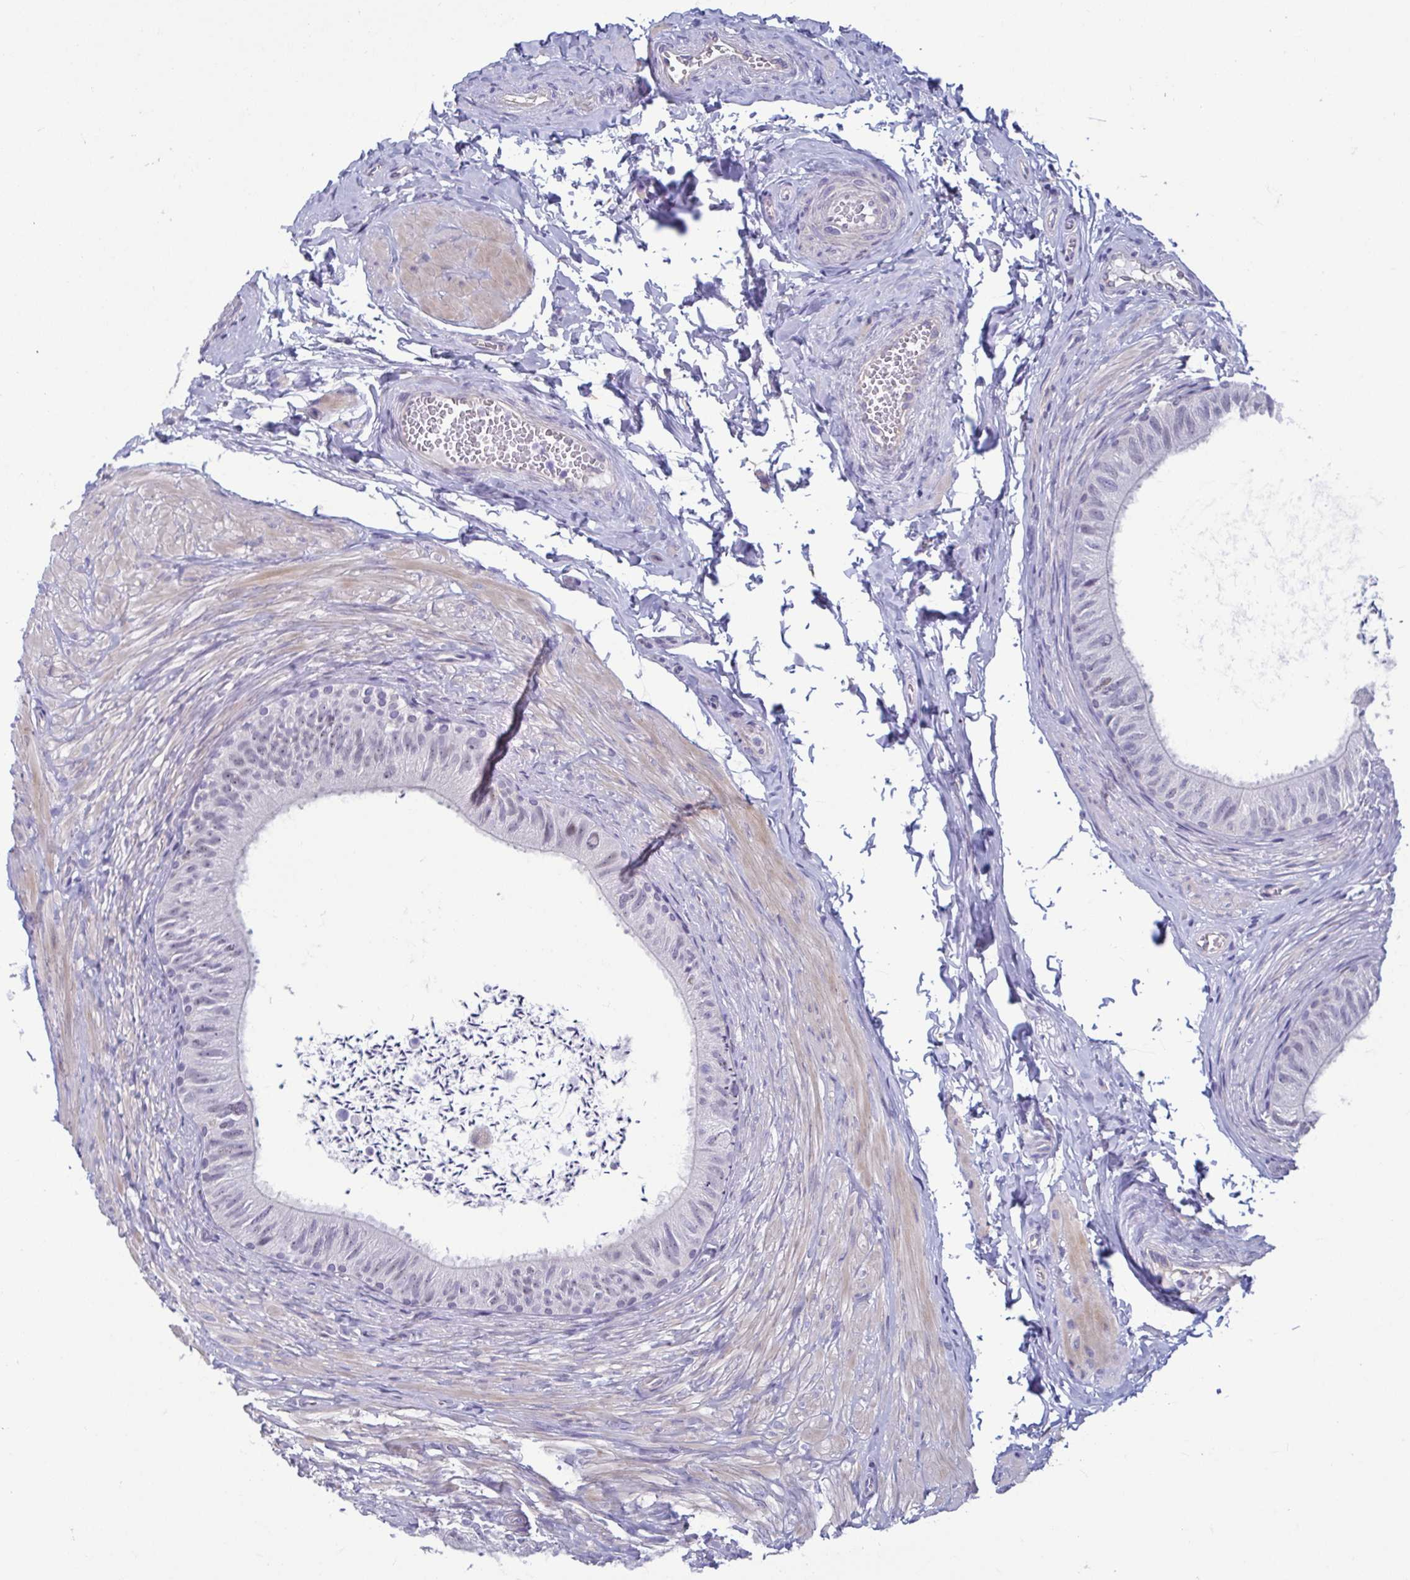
{"staining": {"intensity": "negative", "quantity": "none", "location": "none"}, "tissue": "epididymis", "cell_type": "Glandular cells", "image_type": "normal", "snomed": [{"axis": "morphology", "description": "Normal tissue, NOS"}, {"axis": "topography", "description": "Epididymis, spermatic cord, NOS"}, {"axis": "topography", "description": "Epididymis"}, {"axis": "topography", "description": "Peripheral nerve tissue"}], "caption": "Glandular cells show no significant protein expression in normal epididymis. (Brightfield microscopy of DAB IHC at high magnification).", "gene": "MORC4", "patient": {"sex": "male", "age": 29}}